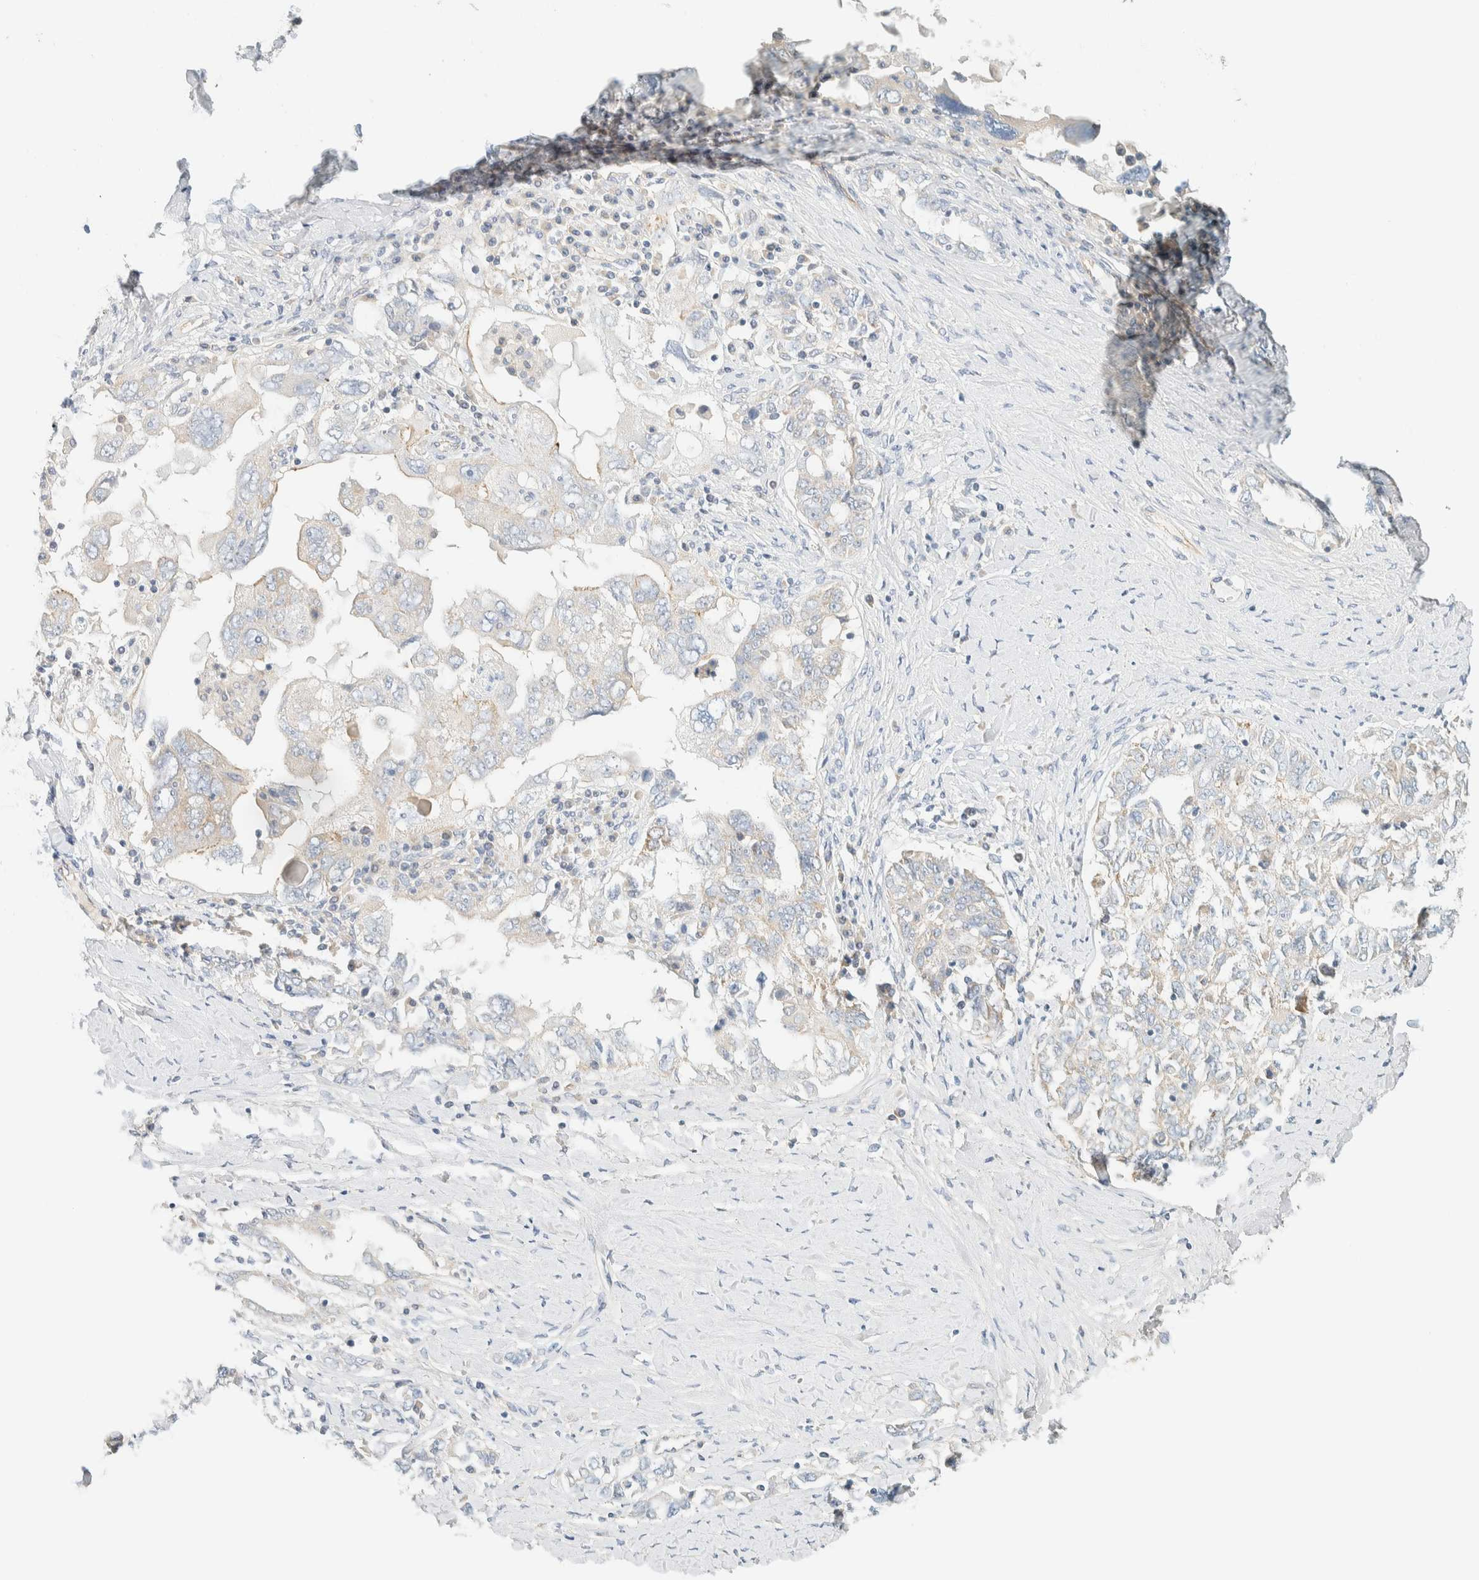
{"staining": {"intensity": "negative", "quantity": "none", "location": "none"}, "tissue": "ovarian cancer", "cell_type": "Tumor cells", "image_type": "cancer", "snomed": [{"axis": "morphology", "description": "Carcinoma, endometroid"}, {"axis": "topography", "description": "Ovary"}], "caption": "Ovarian cancer stained for a protein using IHC demonstrates no expression tumor cells.", "gene": "LIMA1", "patient": {"sex": "female", "age": 62}}